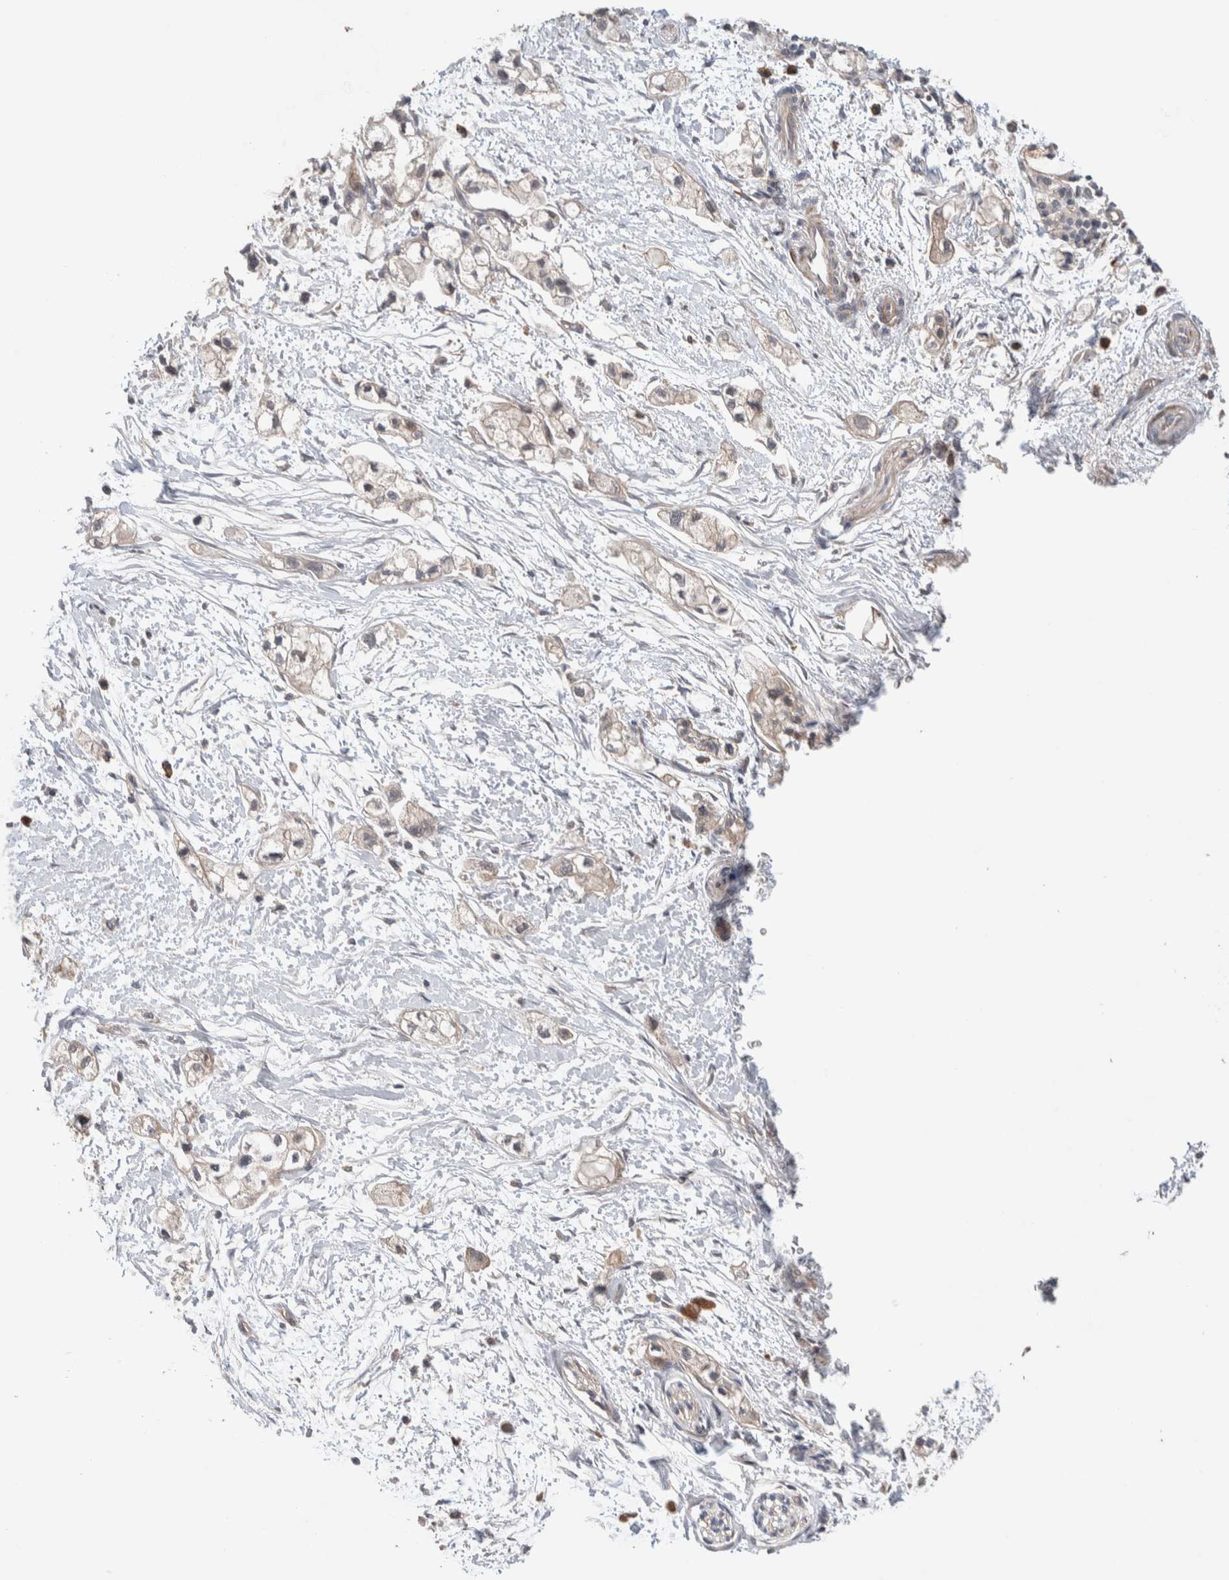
{"staining": {"intensity": "weak", "quantity": "<25%", "location": "cytoplasmic/membranous"}, "tissue": "pancreatic cancer", "cell_type": "Tumor cells", "image_type": "cancer", "snomed": [{"axis": "morphology", "description": "Adenocarcinoma, NOS"}, {"axis": "topography", "description": "Pancreas"}], "caption": "Protein analysis of pancreatic cancer shows no significant positivity in tumor cells.", "gene": "WDR91", "patient": {"sex": "male", "age": 74}}